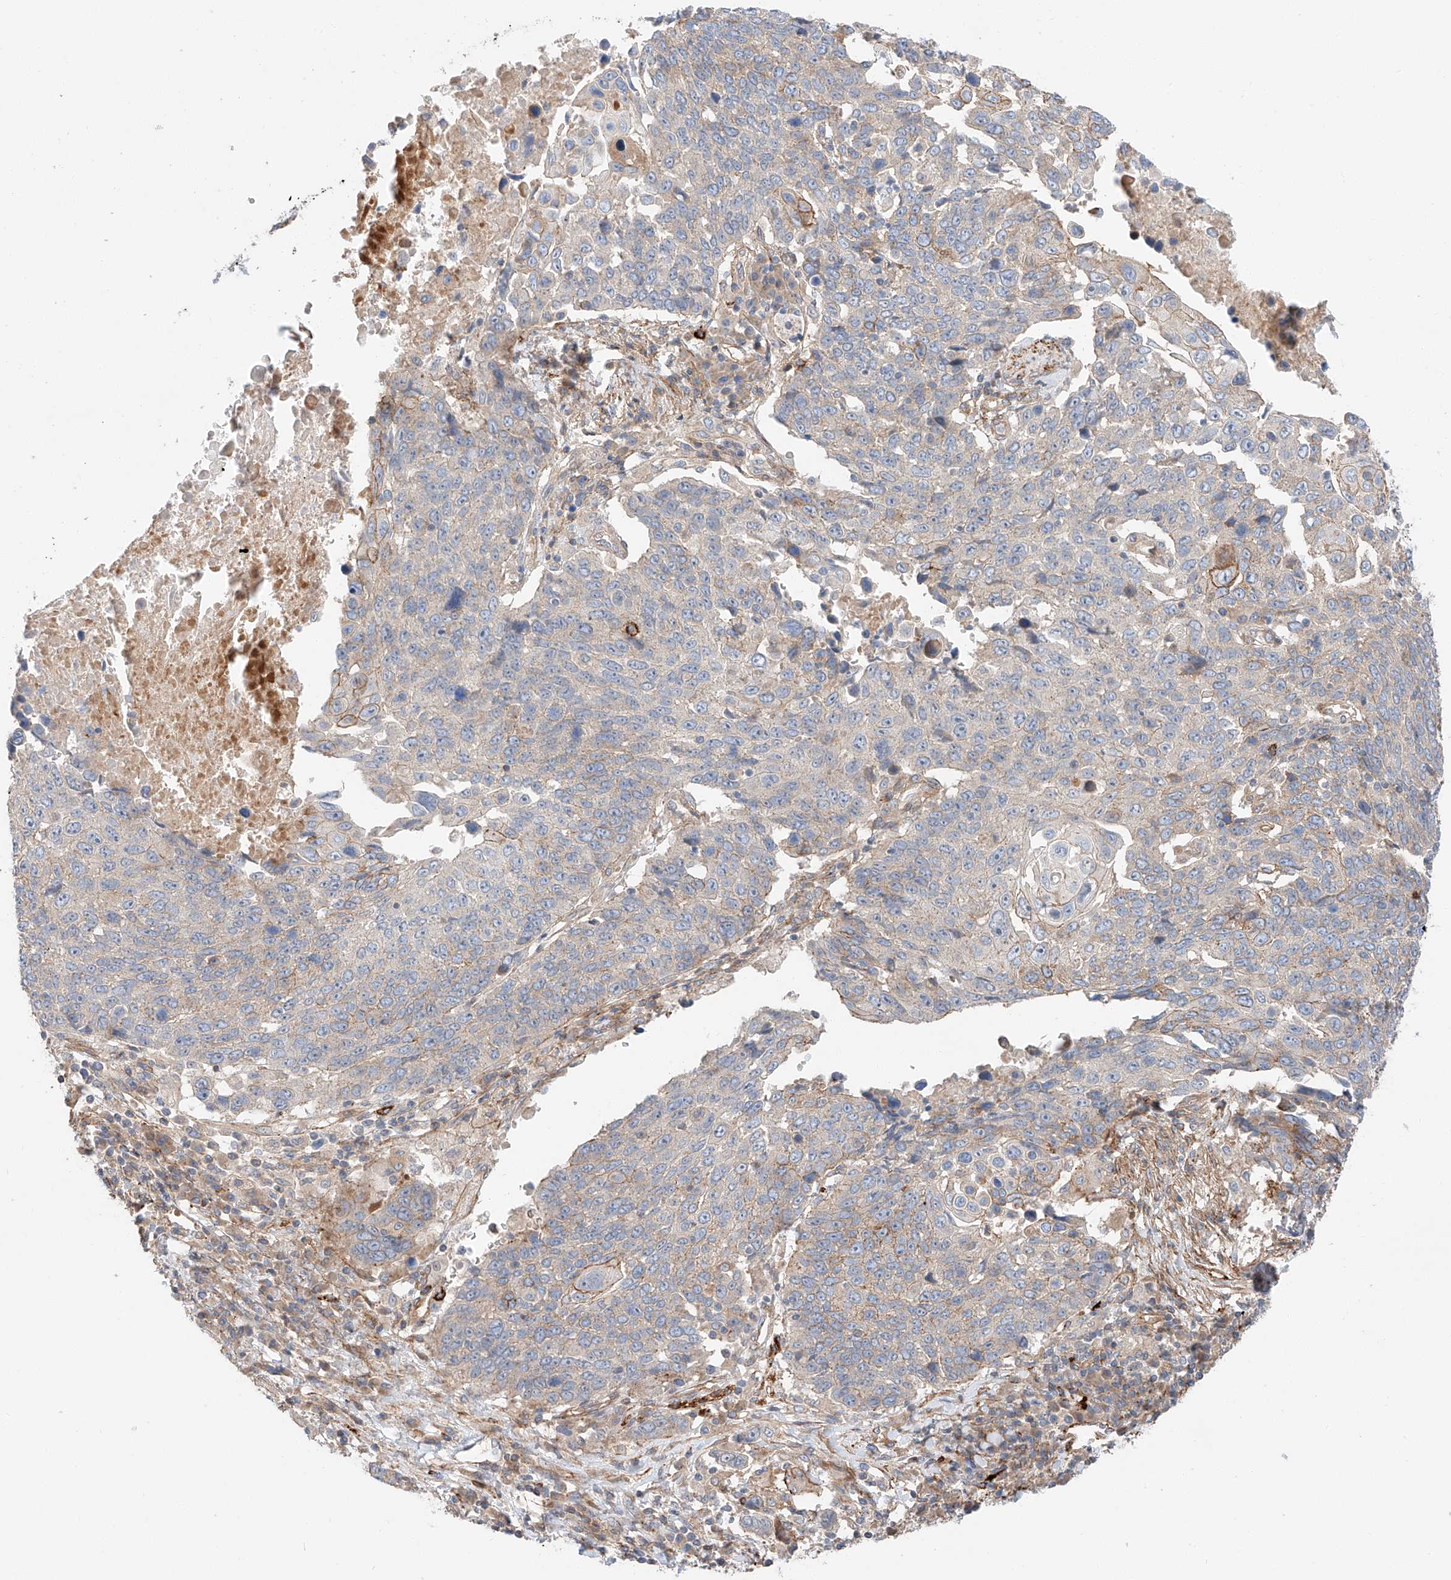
{"staining": {"intensity": "moderate", "quantity": "<25%", "location": "cytoplasmic/membranous"}, "tissue": "lung cancer", "cell_type": "Tumor cells", "image_type": "cancer", "snomed": [{"axis": "morphology", "description": "Squamous cell carcinoma, NOS"}, {"axis": "topography", "description": "Lung"}], "caption": "A brown stain highlights moderate cytoplasmic/membranous staining of a protein in lung squamous cell carcinoma tumor cells.", "gene": "MINDY4", "patient": {"sex": "male", "age": 66}}